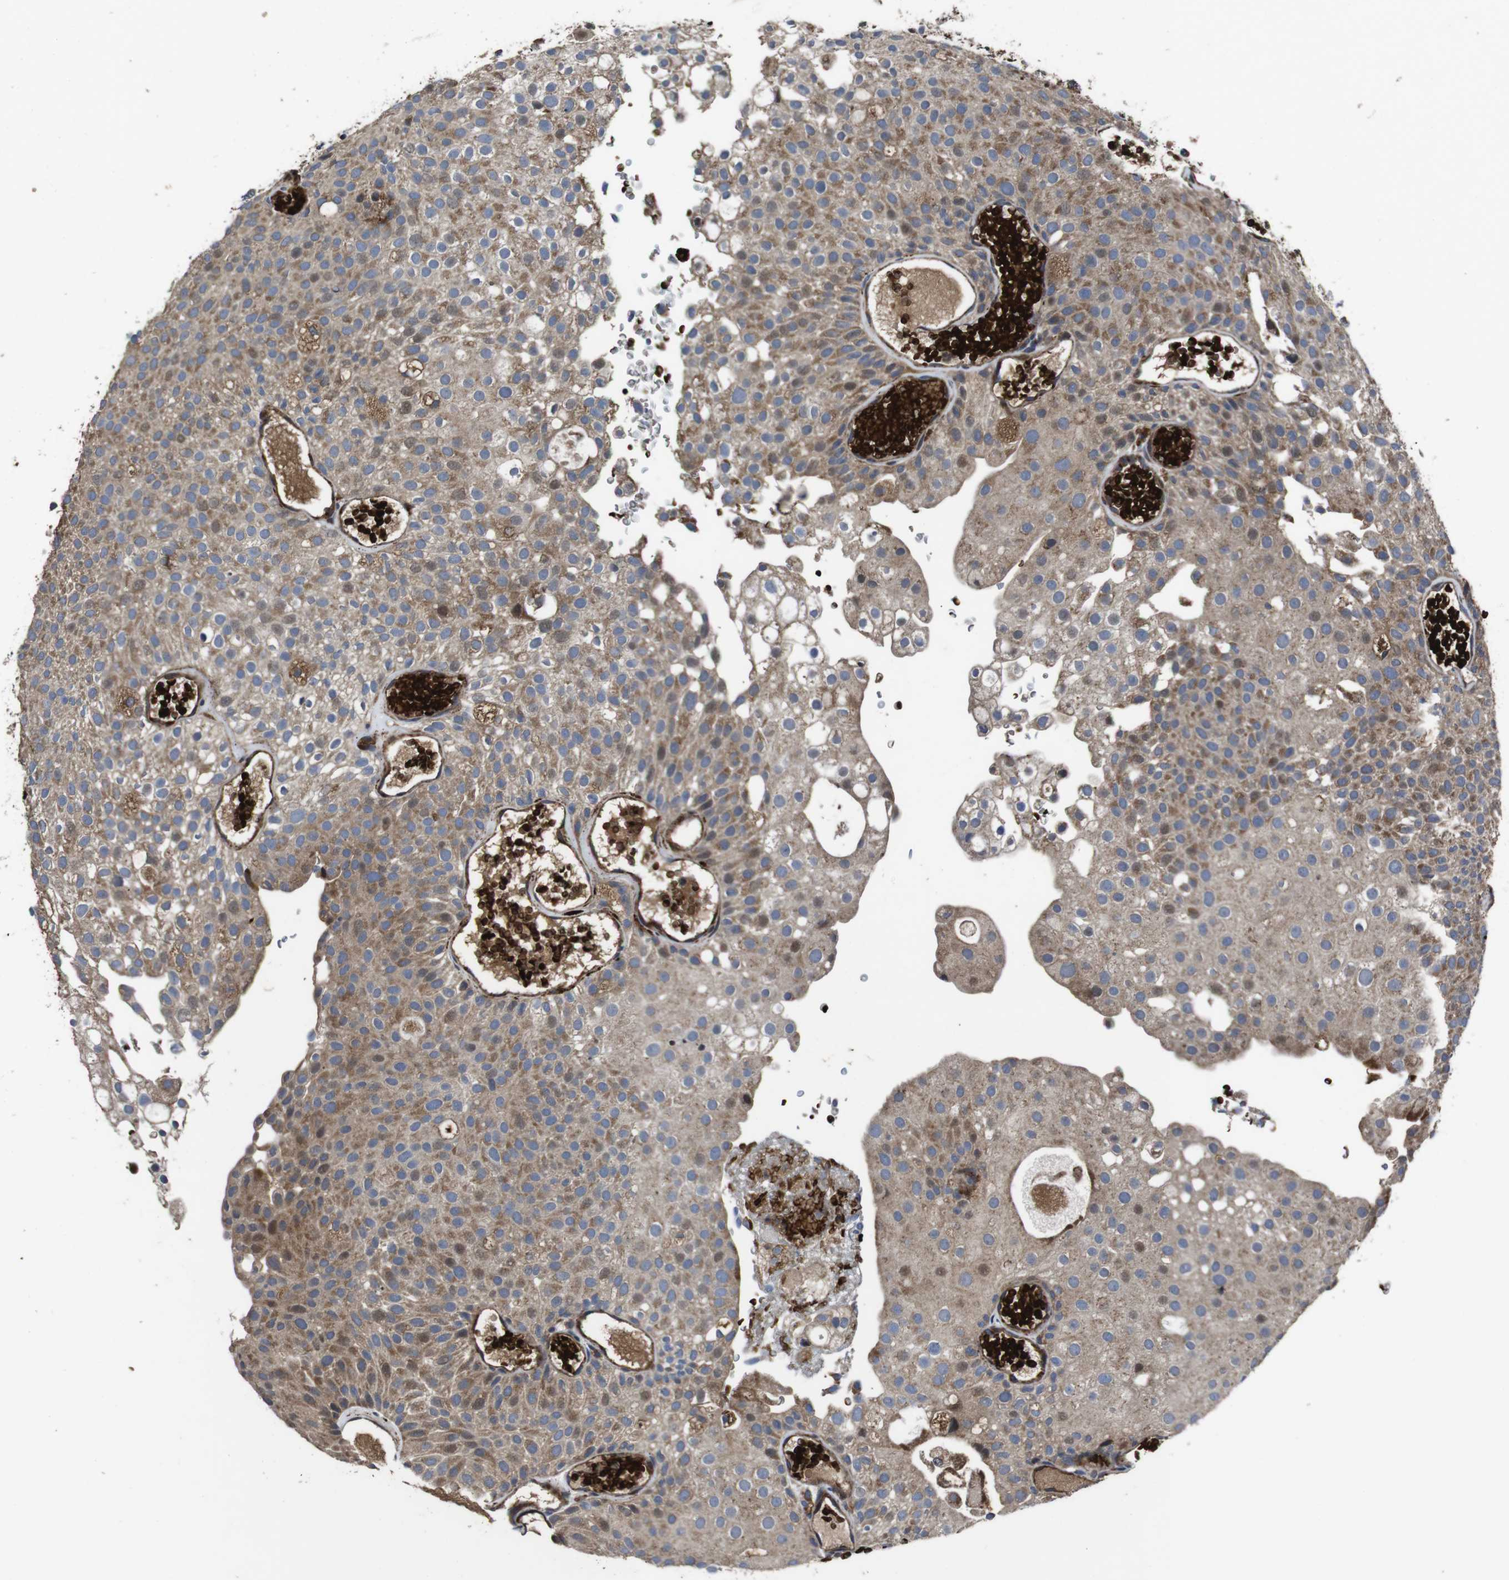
{"staining": {"intensity": "moderate", "quantity": ">75%", "location": "cytoplasmic/membranous"}, "tissue": "urothelial cancer", "cell_type": "Tumor cells", "image_type": "cancer", "snomed": [{"axis": "morphology", "description": "Urothelial carcinoma, Low grade"}, {"axis": "topography", "description": "Urinary bladder"}], "caption": "Immunohistochemical staining of human low-grade urothelial carcinoma reveals moderate cytoplasmic/membranous protein expression in about >75% of tumor cells.", "gene": "SMYD3", "patient": {"sex": "male", "age": 78}}